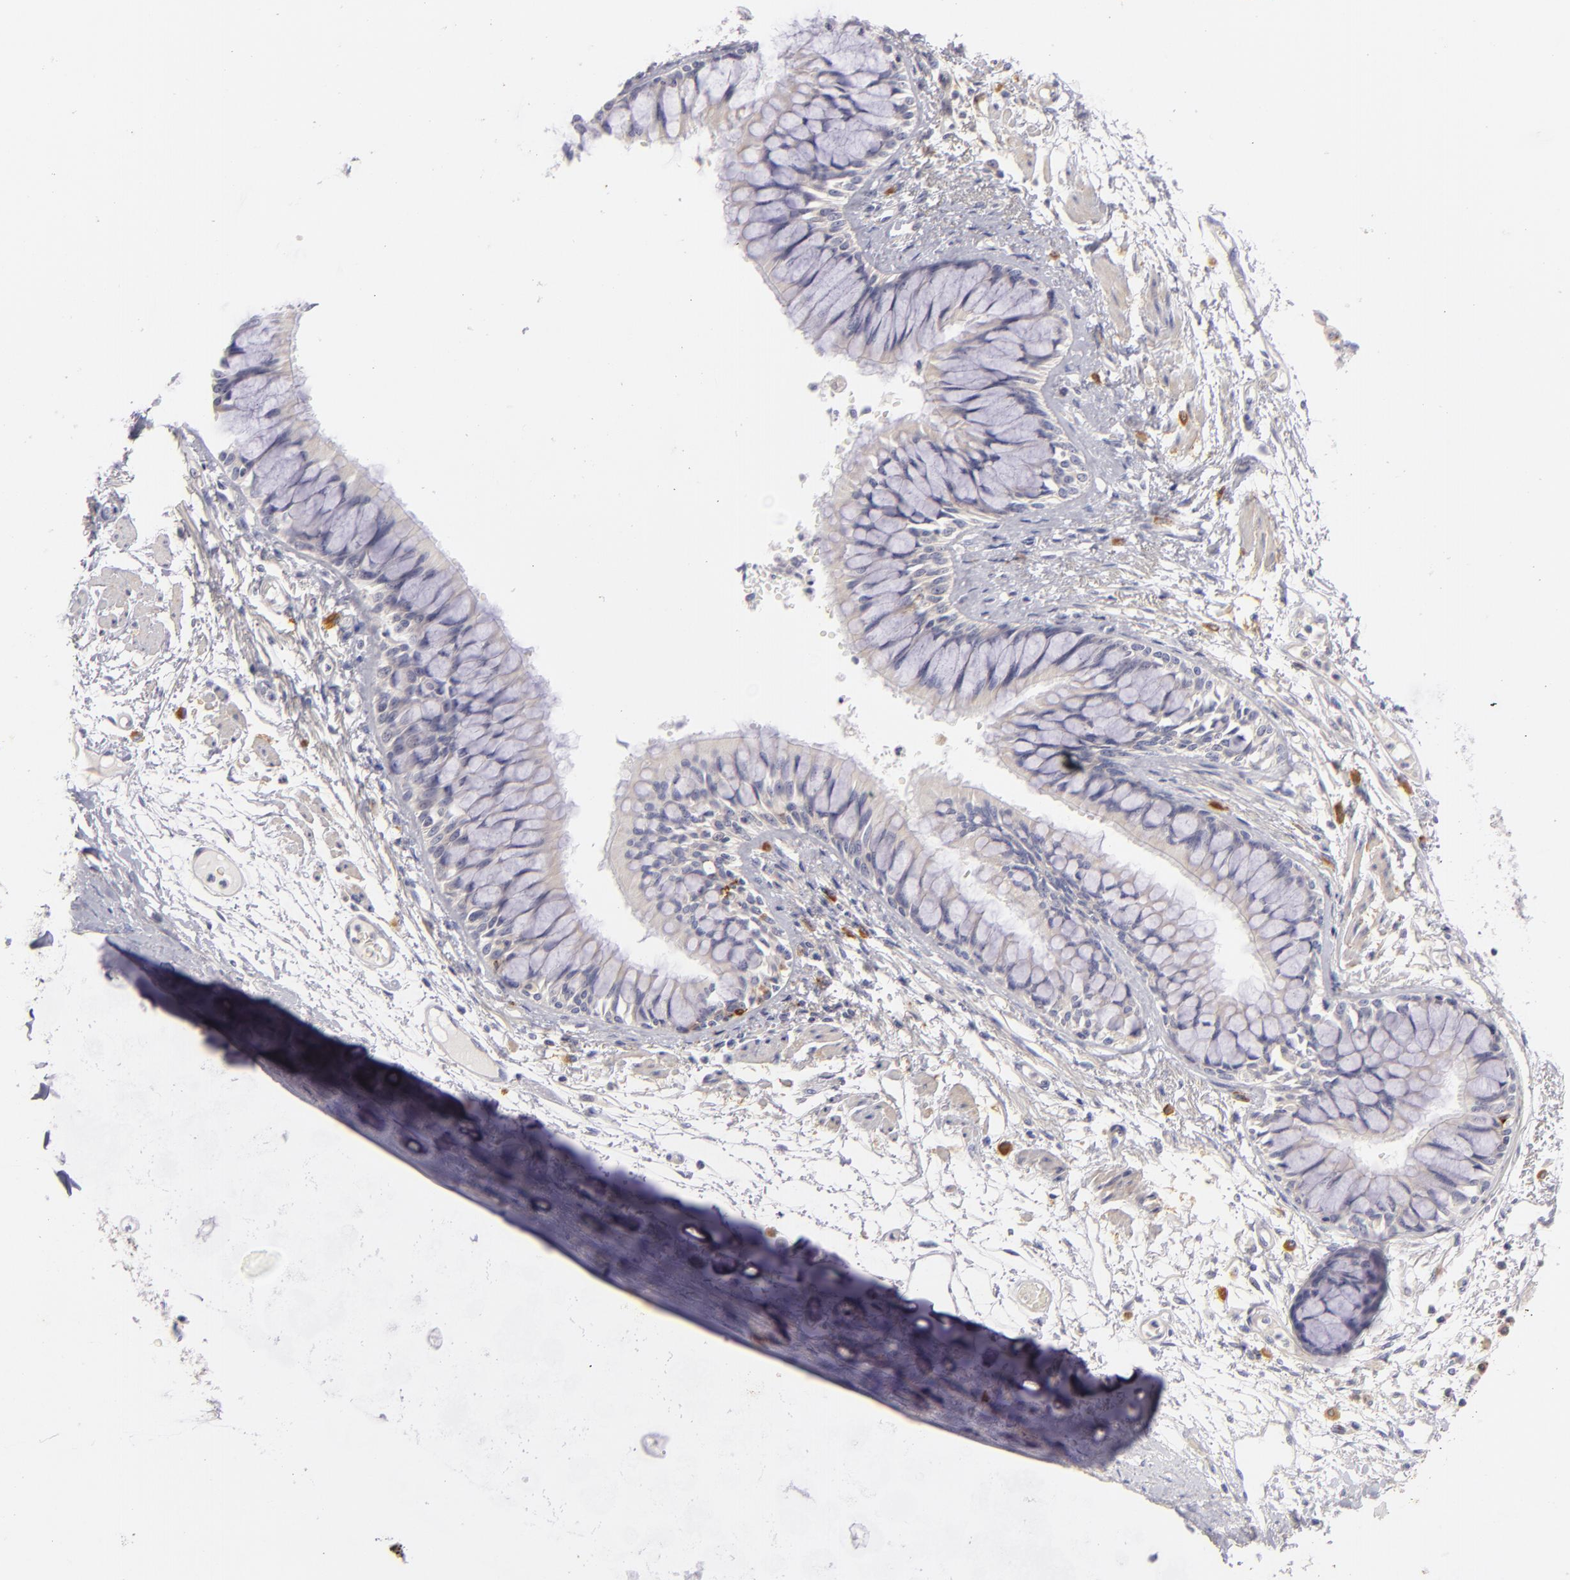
{"staining": {"intensity": "negative", "quantity": "none", "location": "none"}, "tissue": "bronchus", "cell_type": "Respiratory epithelial cells", "image_type": "normal", "snomed": [{"axis": "morphology", "description": "Normal tissue, NOS"}, {"axis": "topography", "description": "Cartilage tissue"}, {"axis": "topography", "description": "Bronchus"}, {"axis": "topography", "description": "Lung"}, {"axis": "topography", "description": "Peripheral nerve tissue"}], "caption": "An immunohistochemistry micrograph of unremarkable bronchus is shown. There is no staining in respiratory epithelial cells of bronchus. (Immunohistochemistry, brightfield microscopy, high magnification).", "gene": "CD83", "patient": {"sex": "female", "age": 49}}